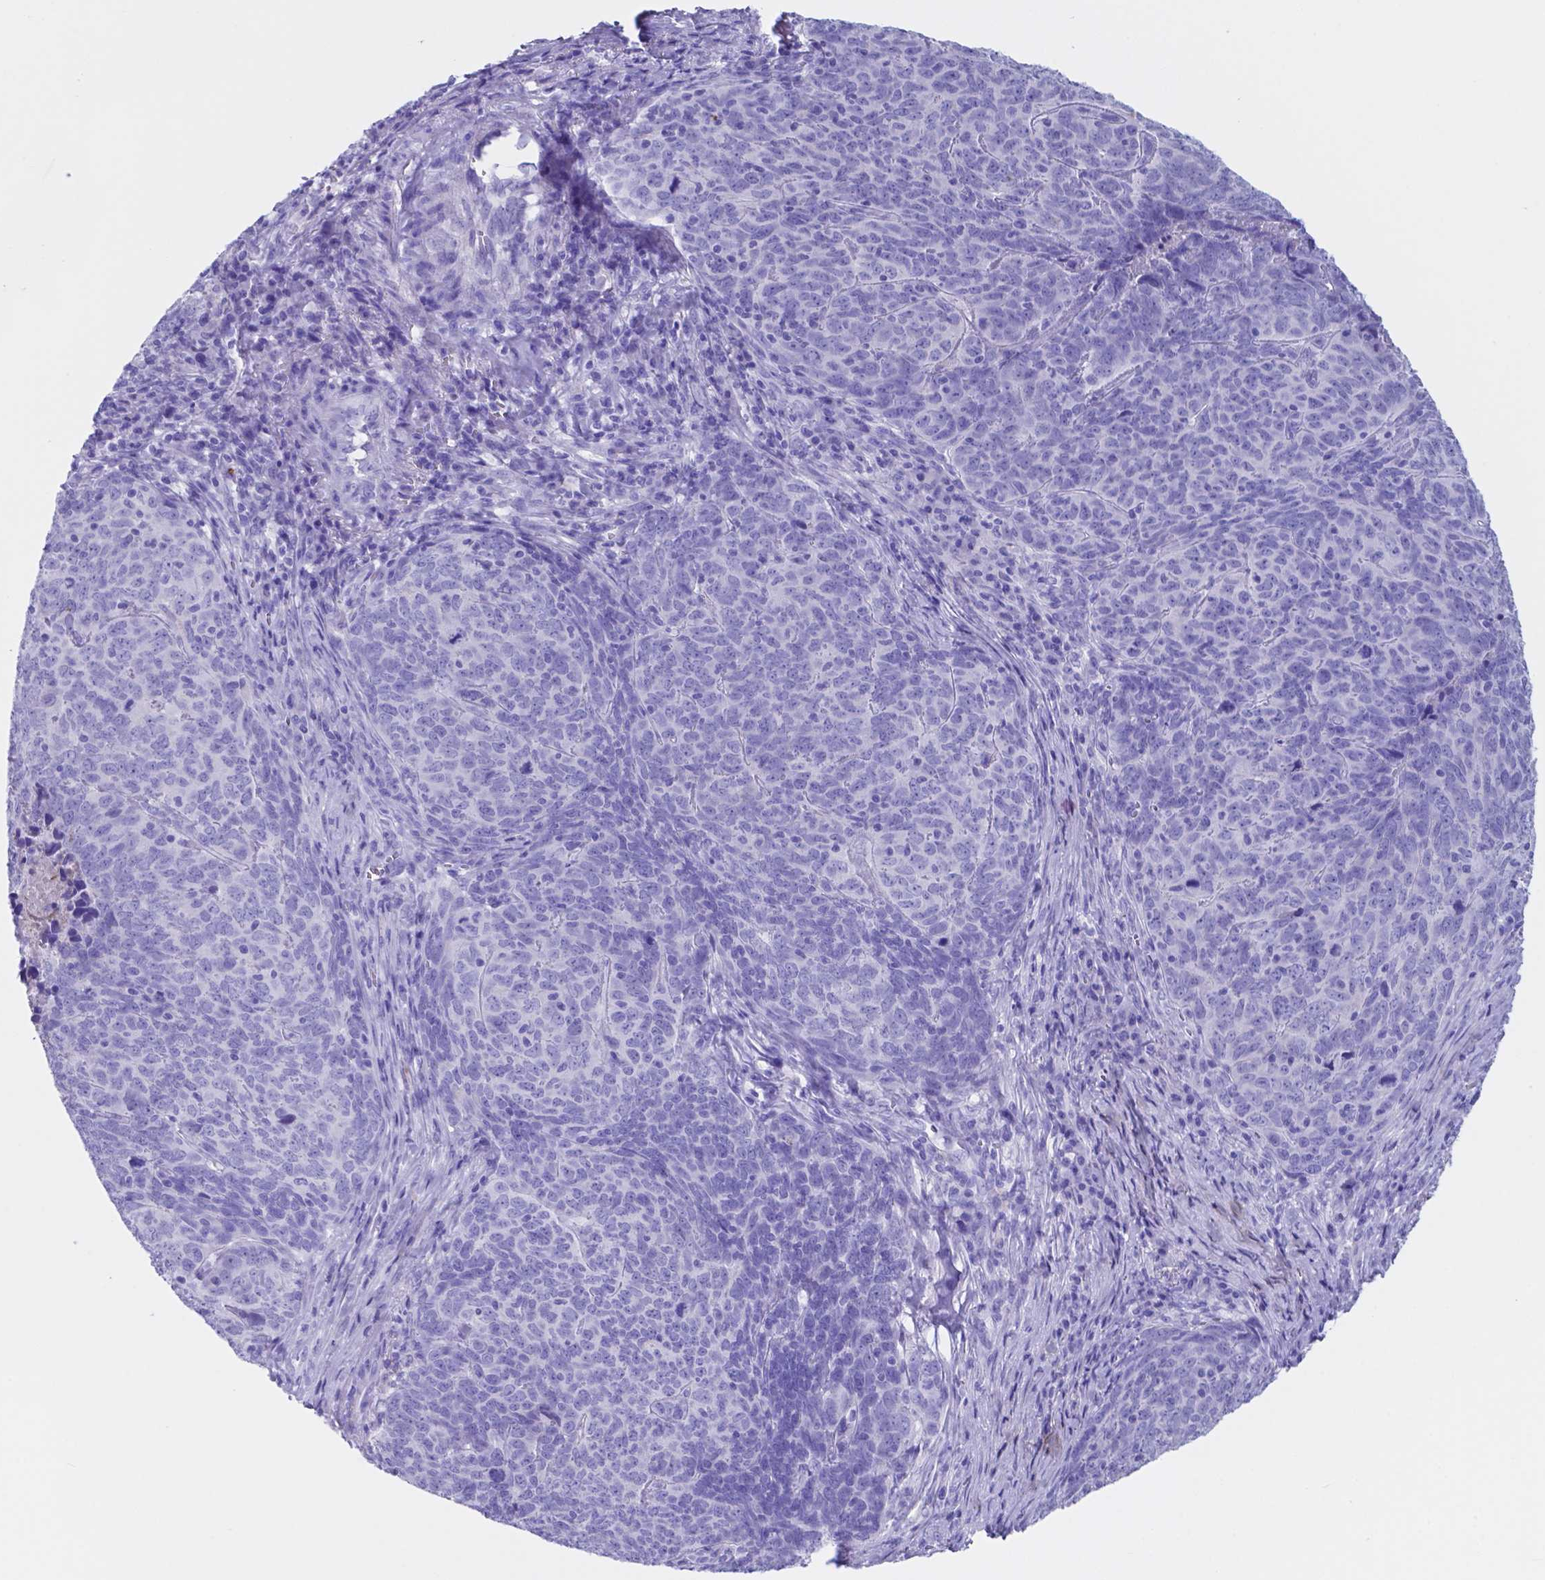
{"staining": {"intensity": "negative", "quantity": "none", "location": "none"}, "tissue": "skin cancer", "cell_type": "Tumor cells", "image_type": "cancer", "snomed": [{"axis": "morphology", "description": "Squamous cell carcinoma, NOS"}, {"axis": "topography", "description": "Skin"}, {"axis": "topography", "description": "Anal"}], "caption": "This is an immunohistochemistry micrograph of squamous cell carcinoma (skin). There is no staining in tumor cells.", "gene": "DNAAF8", "patient": {"sex": "female", "age": 51}}